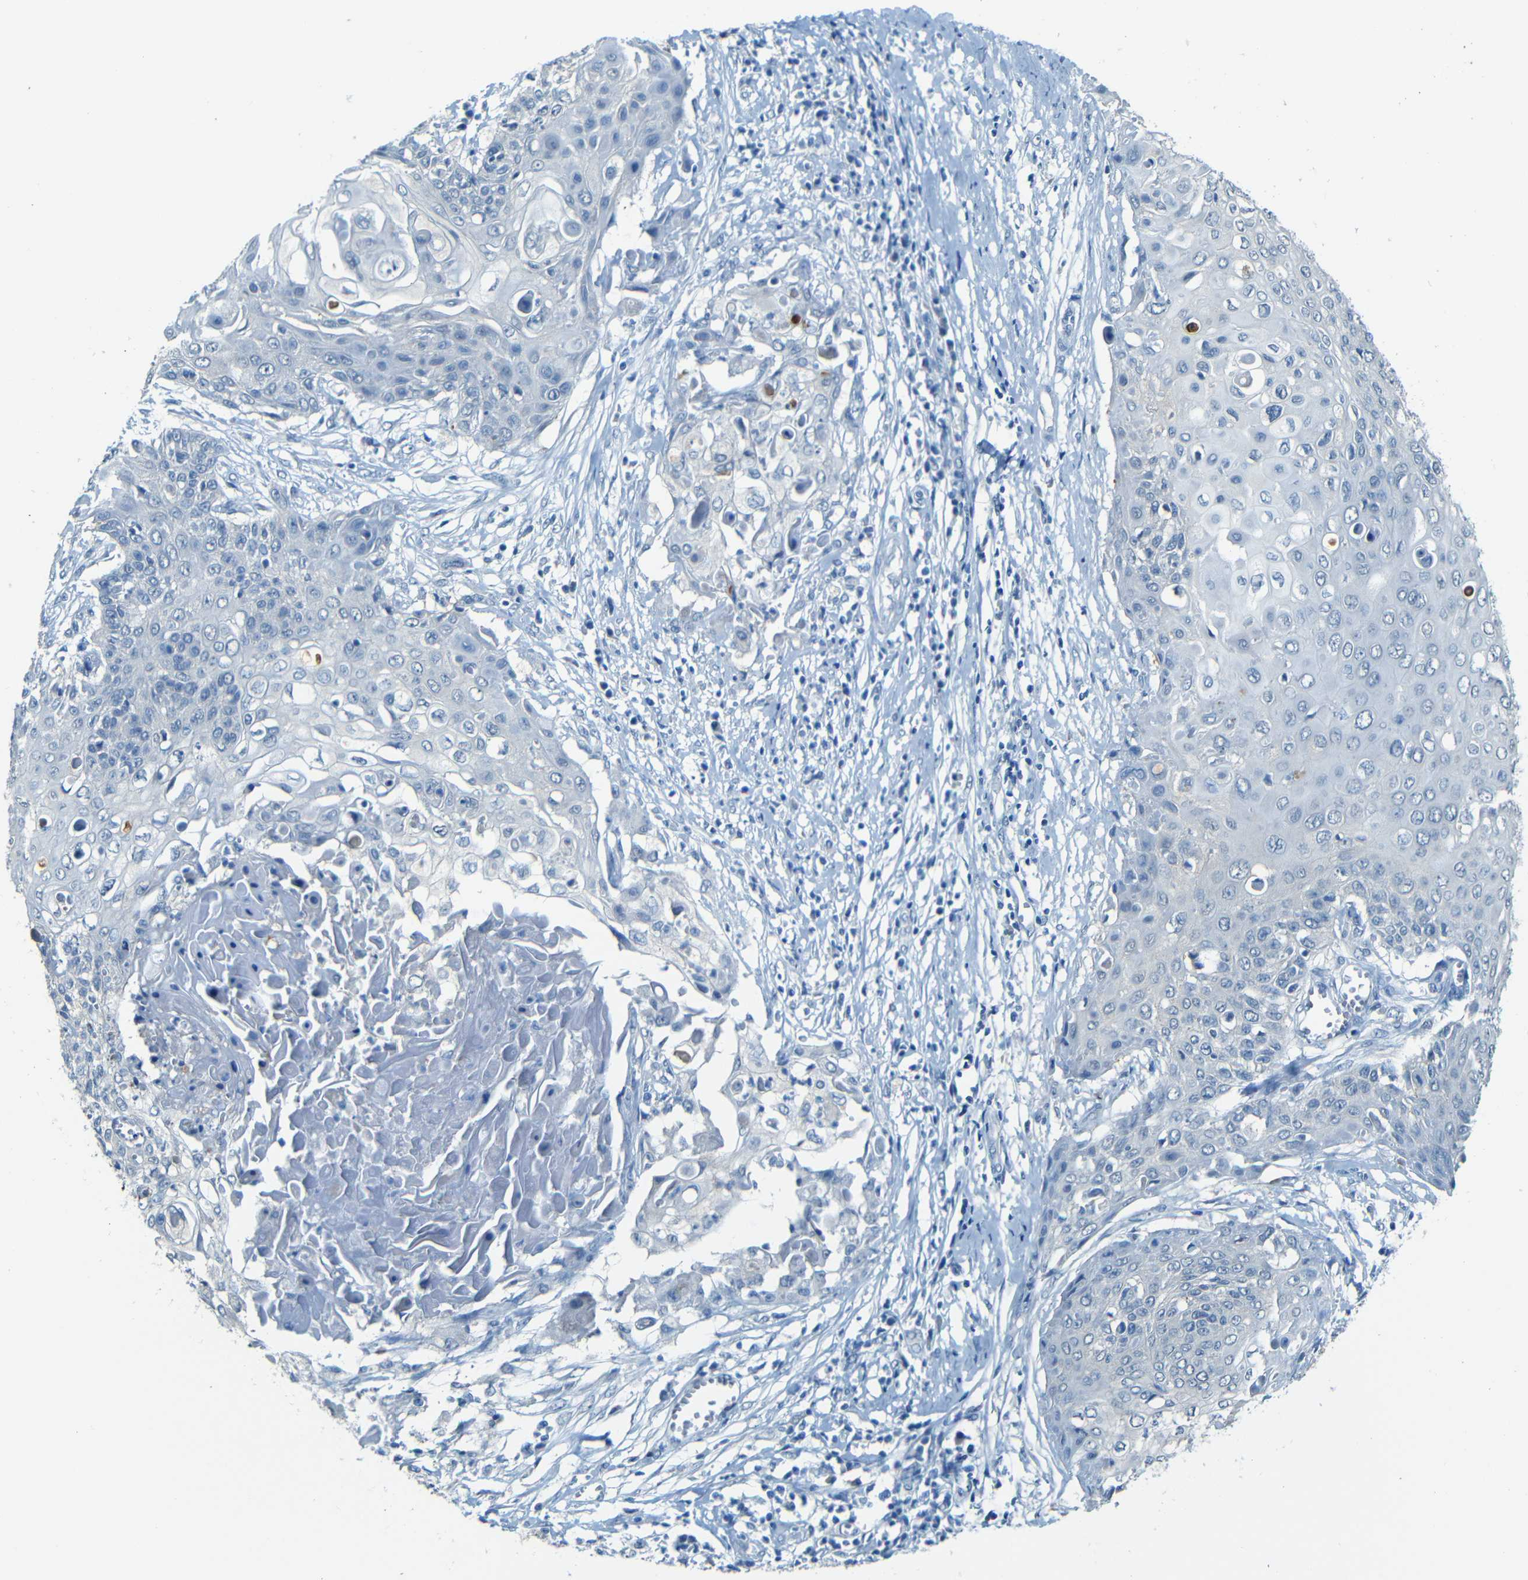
{"staining": {"intensity": "negative", "quantity": "none", "location": "none"}, "tissue": "cervical cancer", "cell_type": "Tumor cells", "image_type": "cancer", "snomed": [{"axis": "morphology", "description": "Squamous cell carcinoma, NOS"}, {"axis": "topography", "description": "Cervix"}], "caption": "Cervical cancer was stained to show a protein in brown. There is no significant expression in tumor cells.", "gene": "ZMAT1", "patient": {"sex": "female", "age": 39}}